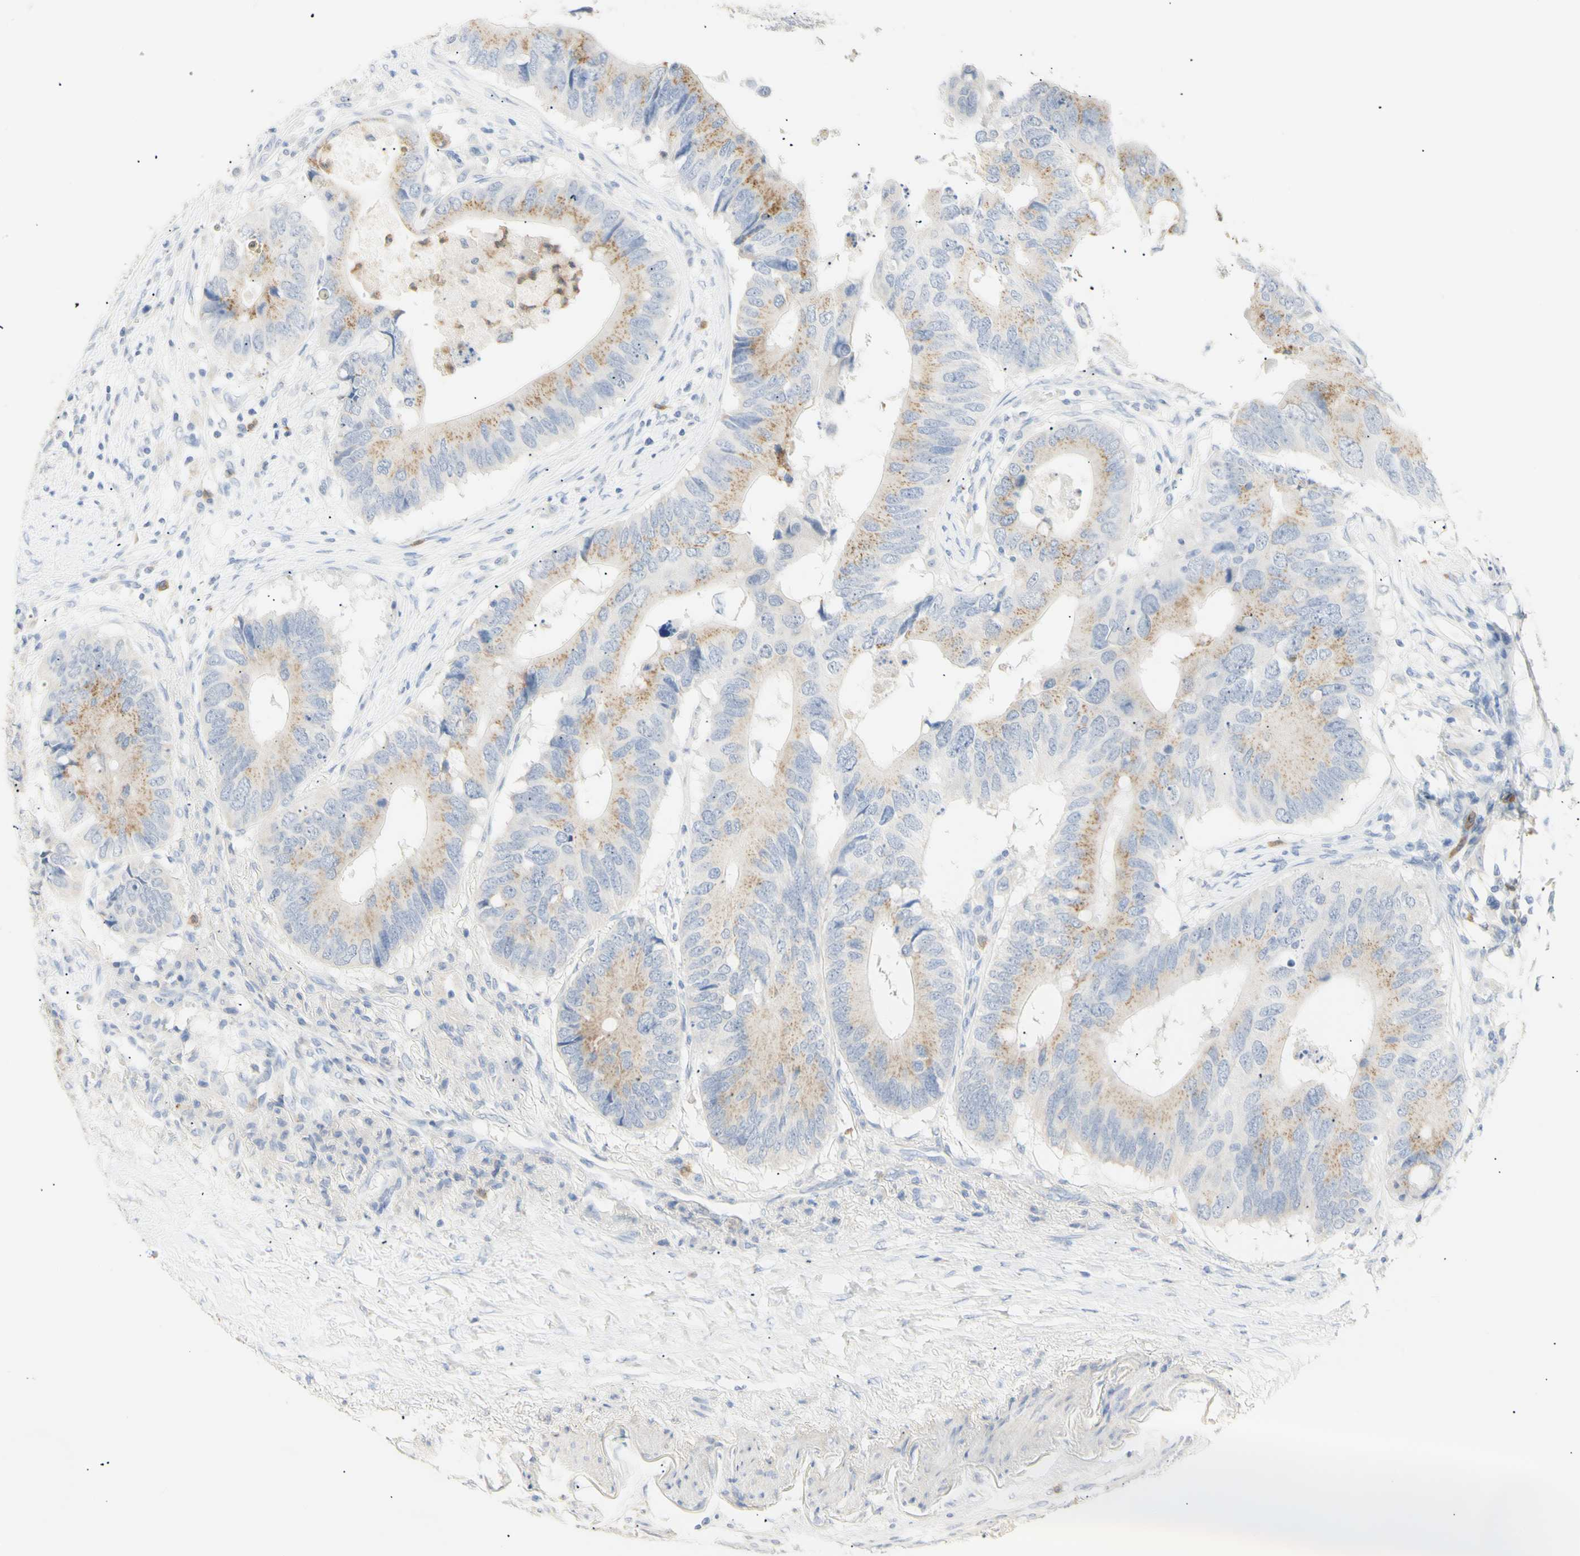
{"staining": {"intensity": "moderate", "quantity": ">75%", "location": "cytoplasmic/membranous"}, "tissue": "colorectal cancer", "cell_type": "Tumor cells", "image_type": "cancer", "snomed": [{"axis": "morphology", "description": "Adenocarcinoma, NOS"}, {"axis": "topography", "description": "Colon"}], "caption": "A micrograph of colorectal adenocarcinoma stained for a protein reveals moderate cytoplasmic/membranous brown staining in tumor cells. Using DAB (brown) and hematoxylin (blue) stains, captured at high magnification using brightfield microscopy.", "gene": "B4GALNT3", "patient": {"sex": "male", "age": 71}}